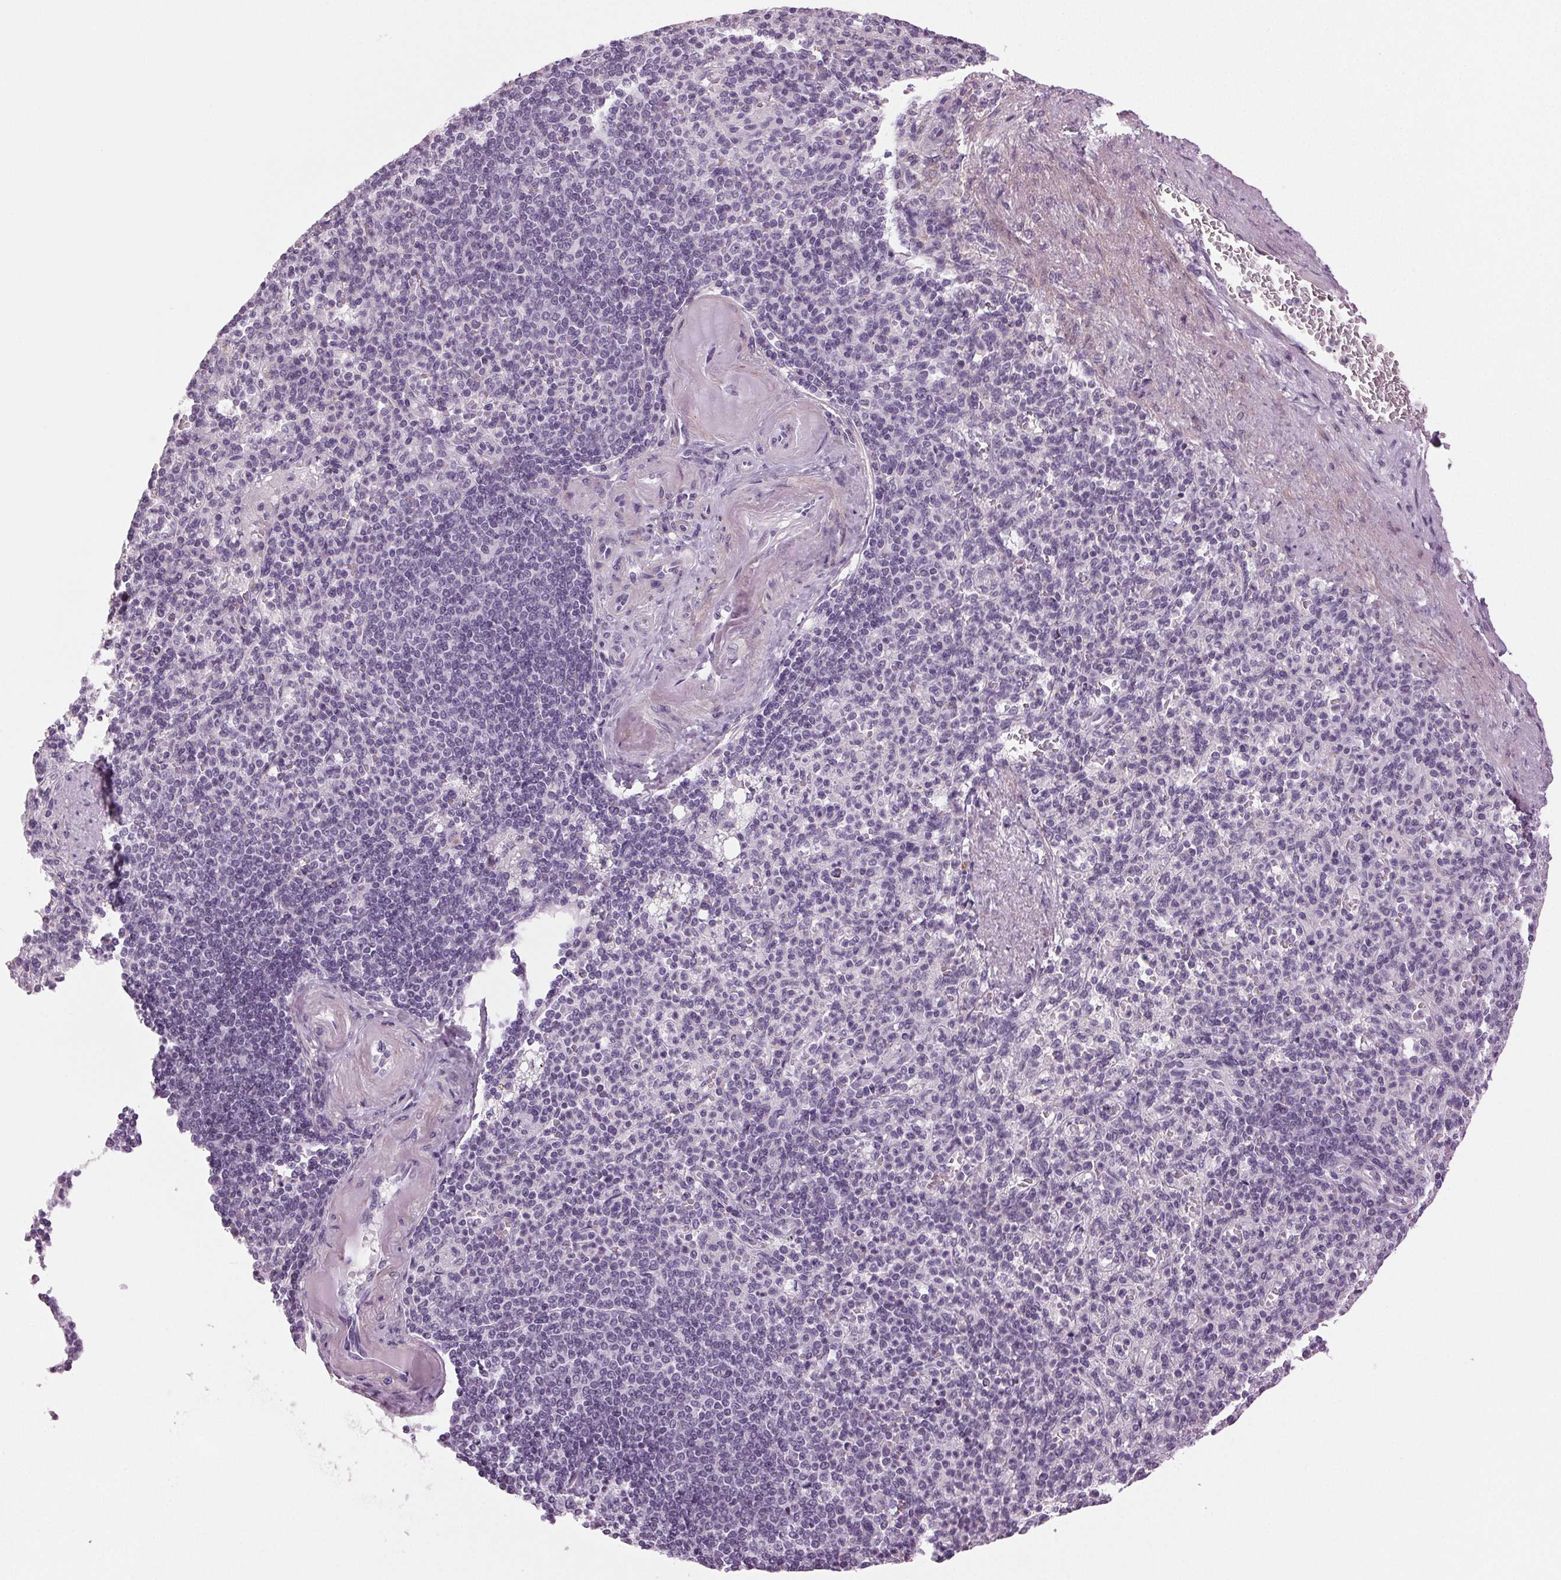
{"staining": {"intensity": "negative", "quantity": "none", "location": "none"}, "tissue": "spleen", "cell_type": "Cells in red pulp", "image_type": "normal", "snomed": [{"axis": "morphology", "description": "Normal tissue, NOS"}, {"axis": "topography", "description": "Spleen"}], "caption": "This is an immunohistochemistry (IHC) photomicrograph of normal spleen. There is no expression in cells in red pulp.", "gene": "DNAH12", "patient": {"sex": "female", "age": 74}}